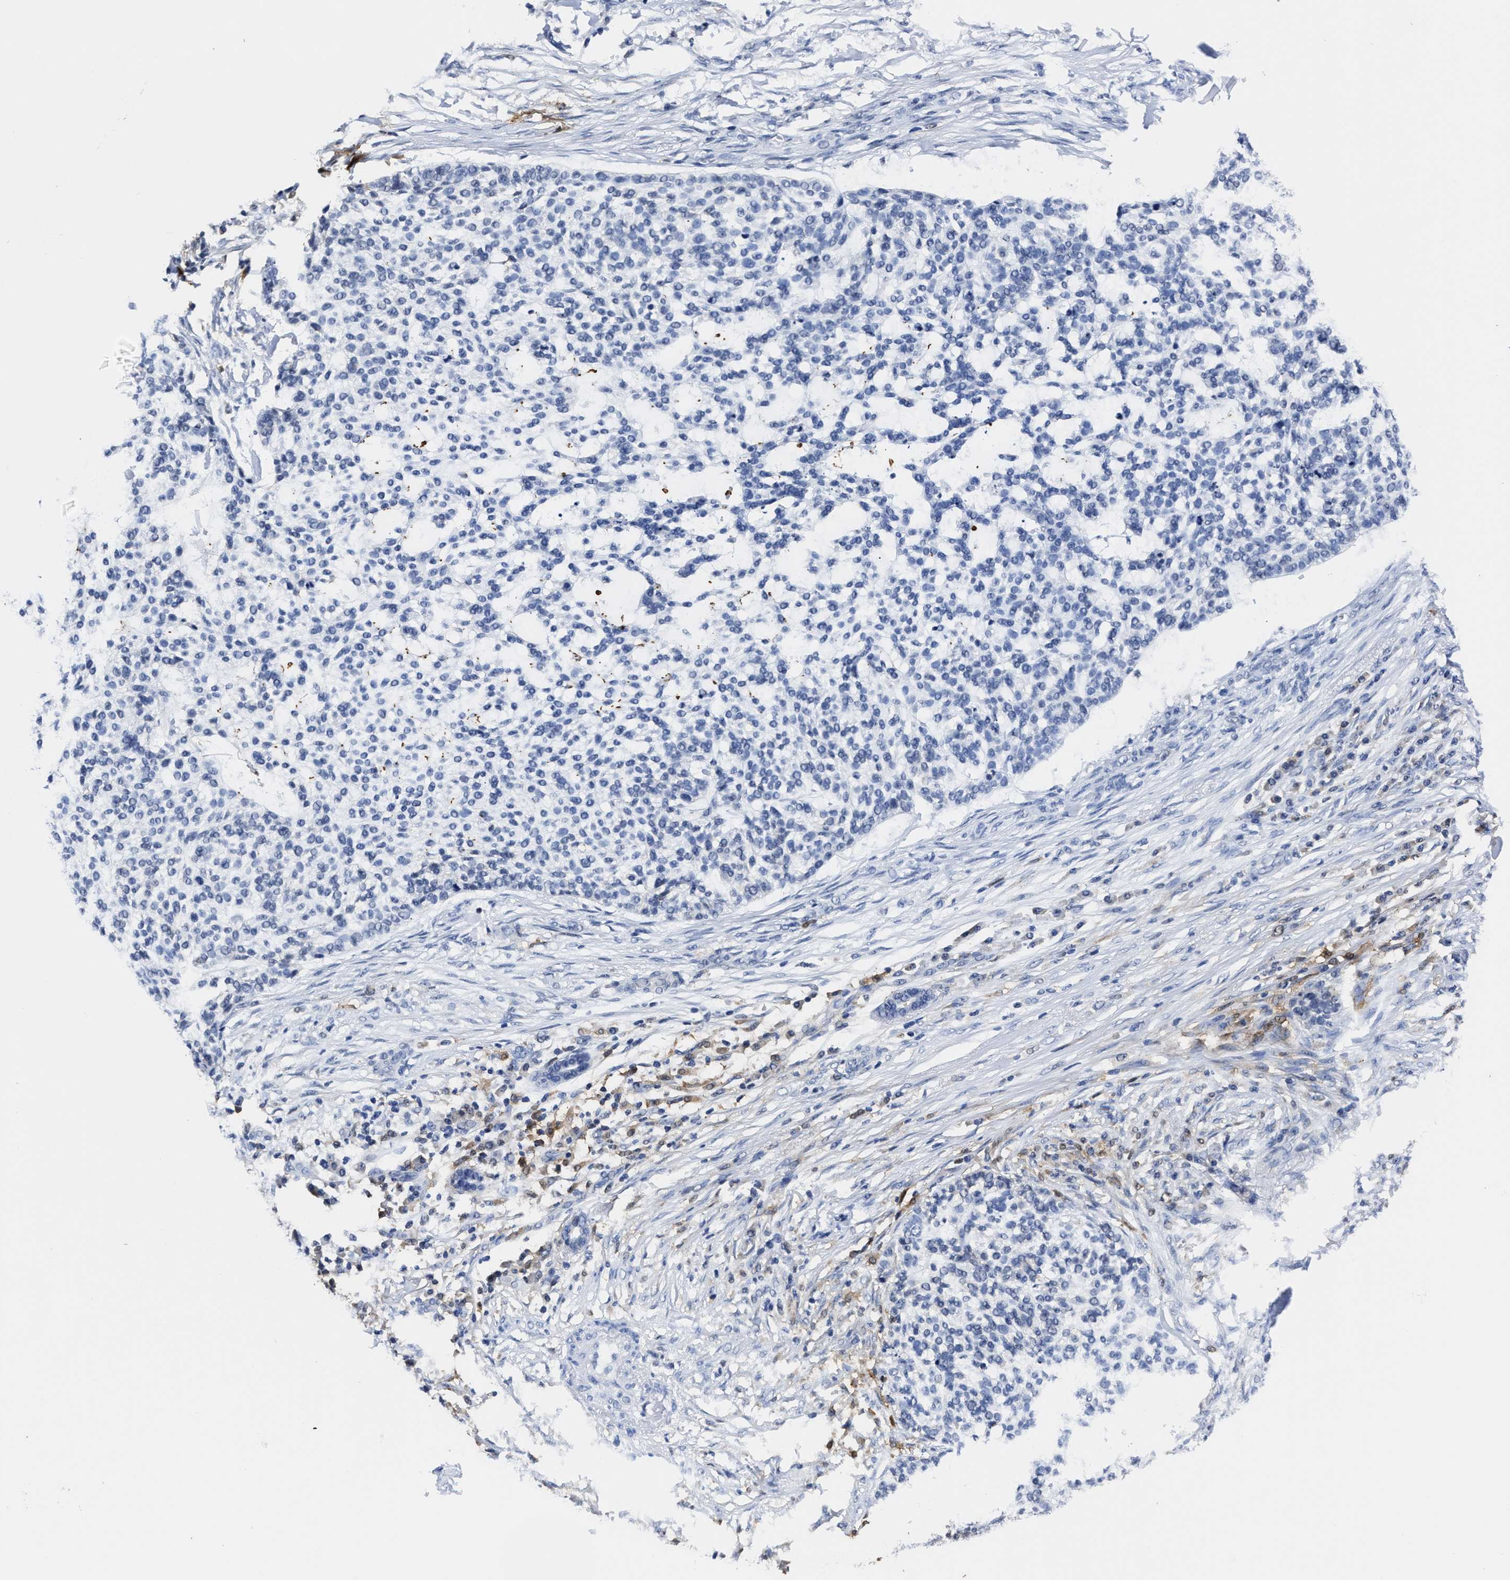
{"staining": {"intensity": "negative", "quantity": "none", "location": "none"}, "tissue": "skin cancer", "cell_type": "Tumor cells", "image_type": "cancer", "snomed": [{"axis": "morphology", "description": "Basal cell carcinoma"}, {"axis": "topography", "description": "Skin"}], "caption": "The immunohistochemistry micrograph has no significant staining in tumor cells of skin cancer tissue. (Stains: DAB (3,3'-diaminobenzidine) immunohistochemistry with hematoxylin counter stain, Microscopy: brightfield microscopy at high magnification).", "gene": "PRPF4B", "patient": {"sex": "female", "age": 64}}